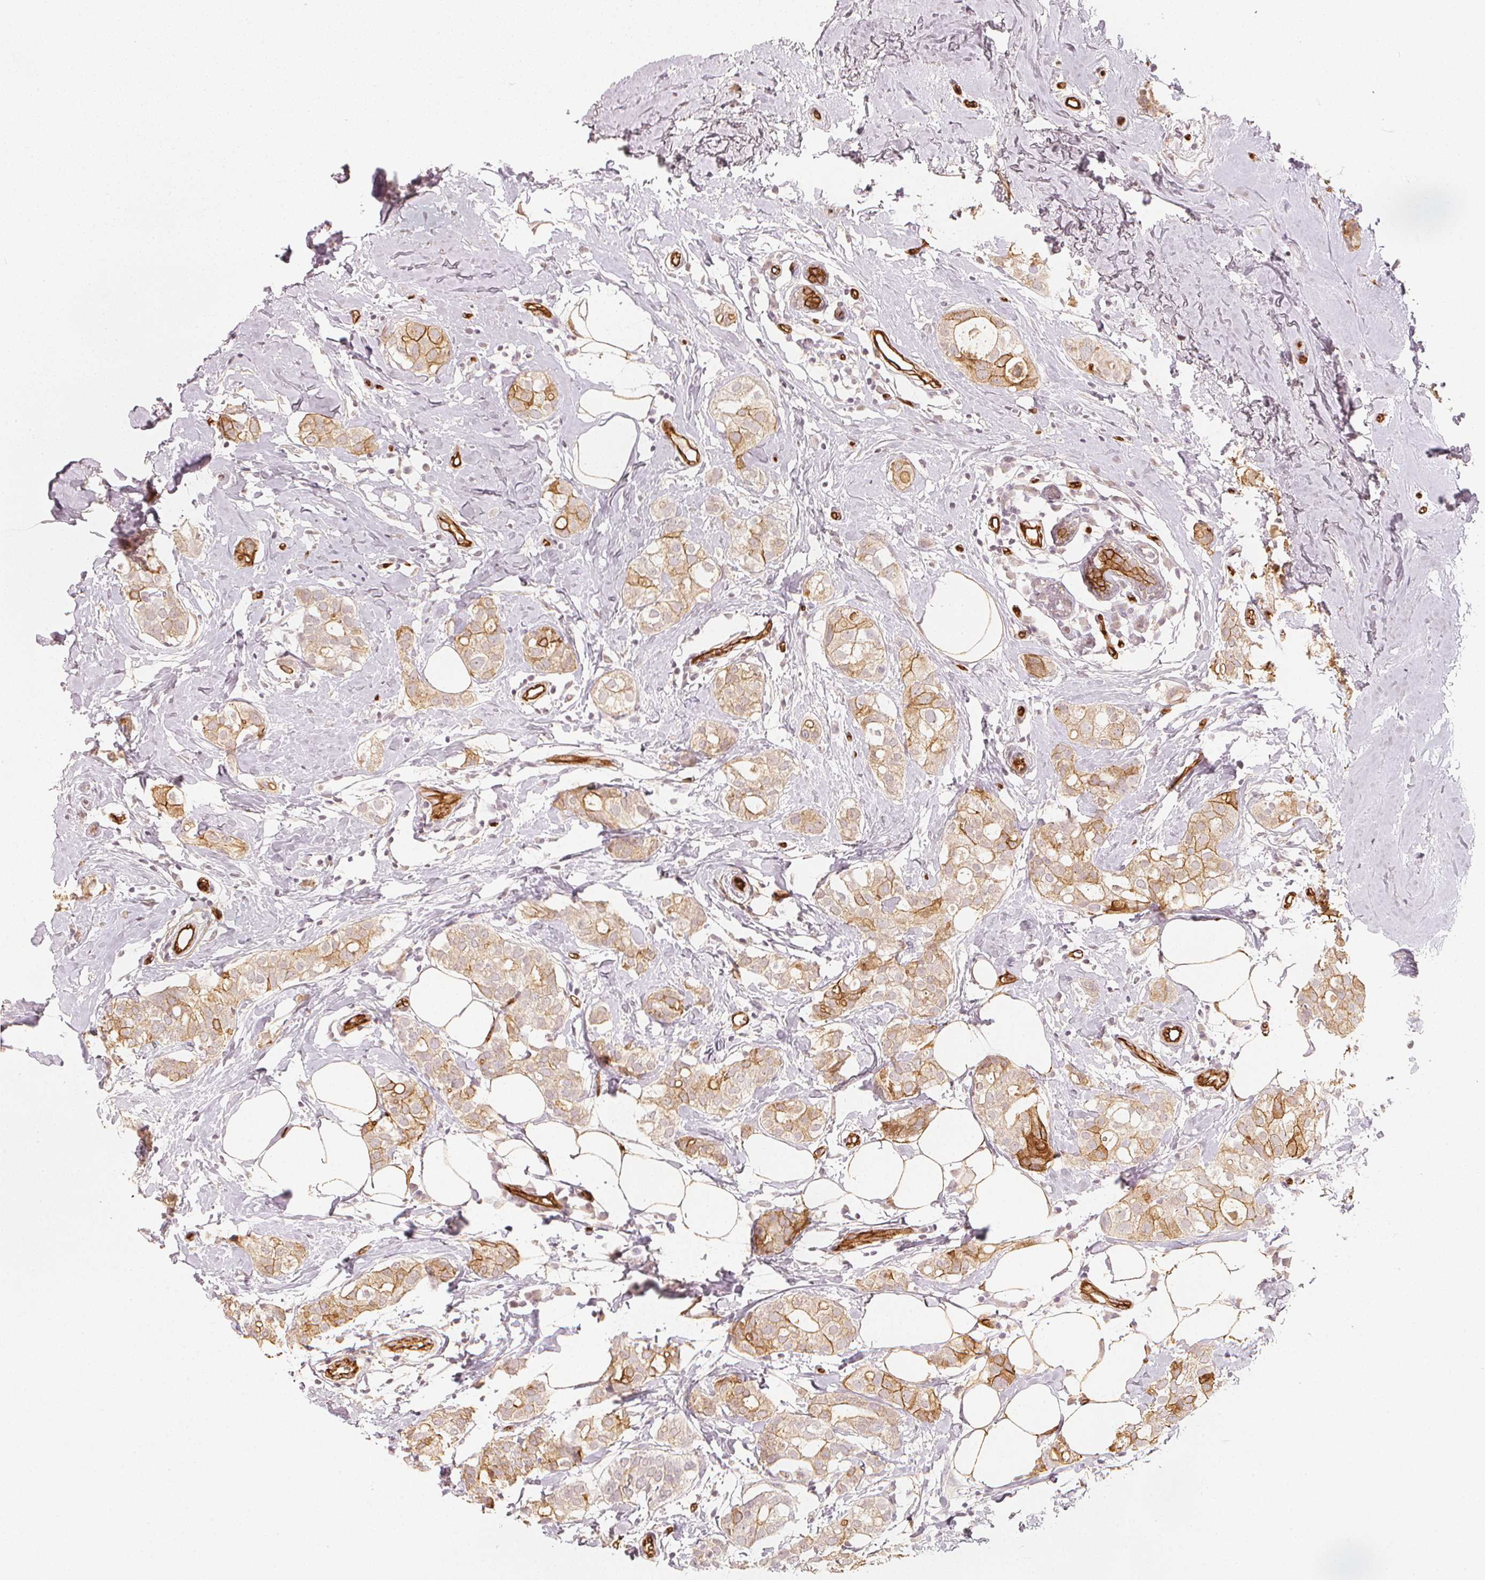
{"staining": {"intensity": "weak", "quantity": ">75%", "location": "cytoplasmic/membranous"}, "tissue": "breast cancer", "cell_type": "Tumor cells", "image_type": "cancer", "snomed": [{"axis": "morphology", "description": "Duct carcinoma"}, {"axis": "topography", "description": "Breast"}], "caption": "Tumor cells show low levels of weak cytoplasmic/membranous positivity in approximately >75% of cells in intraductal carcinoma (breast).", "gene": "CIB1", "patient": {"sex": "female", "age": 40}}